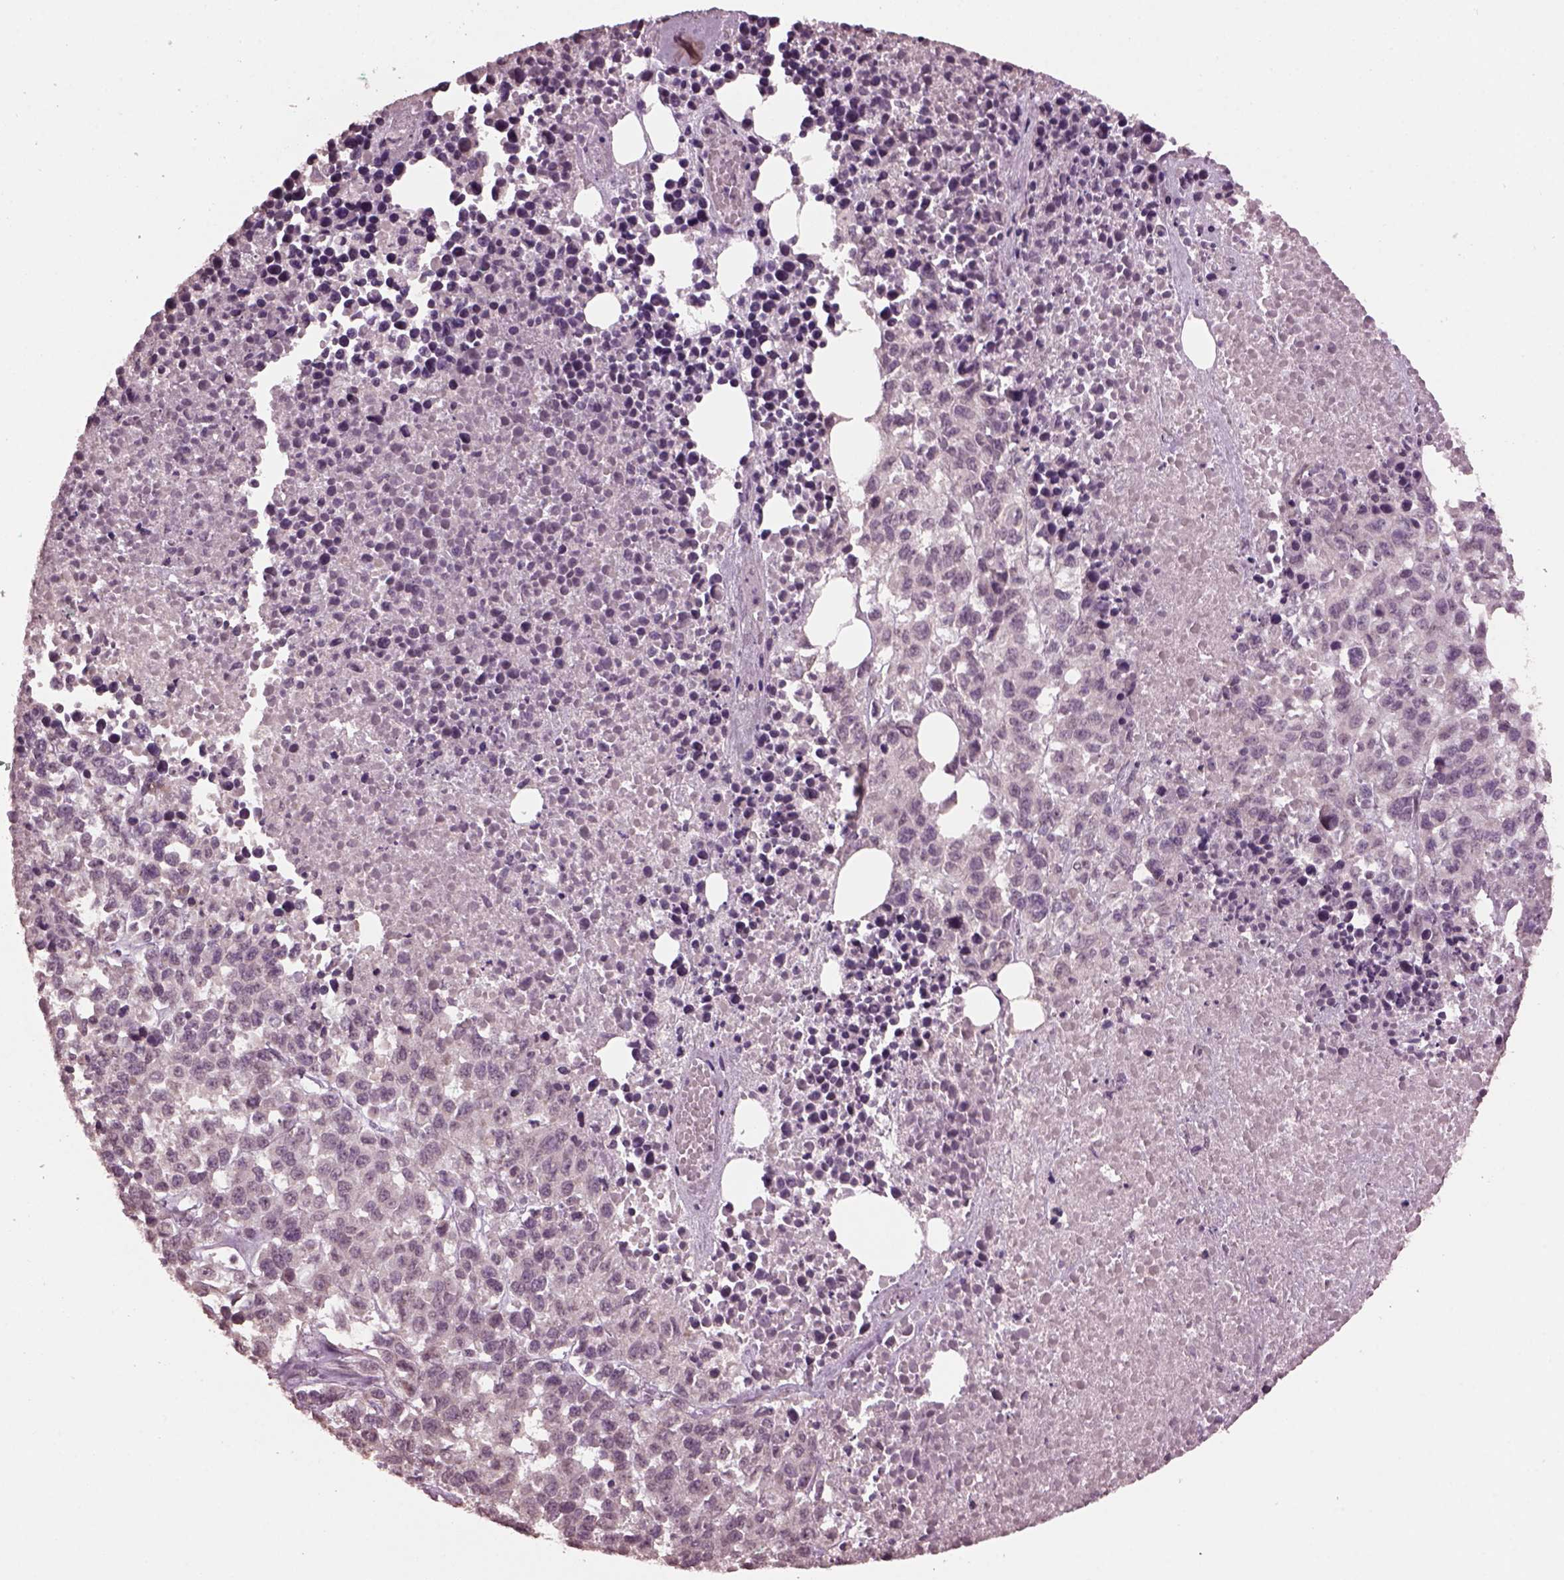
{"staining": {"intensity": "negative", "quantity": "none", "location": "none"}, "tissue": "melanoma", "cell_type": "Tumor cells", "image_type": "cancer", "snomed": [{"axis": "morphology", "description": "Malignant melanoma, Metastatic site"}, {"axis": "topography", "description": "Skin"}], "caption": "IHC photomicrograph of human melanoma stained for a protein (brown), which reveals no positivity in tumor cells.", "gene": "IL18RAP", "patient": {"sex": "male", "age": 84}}